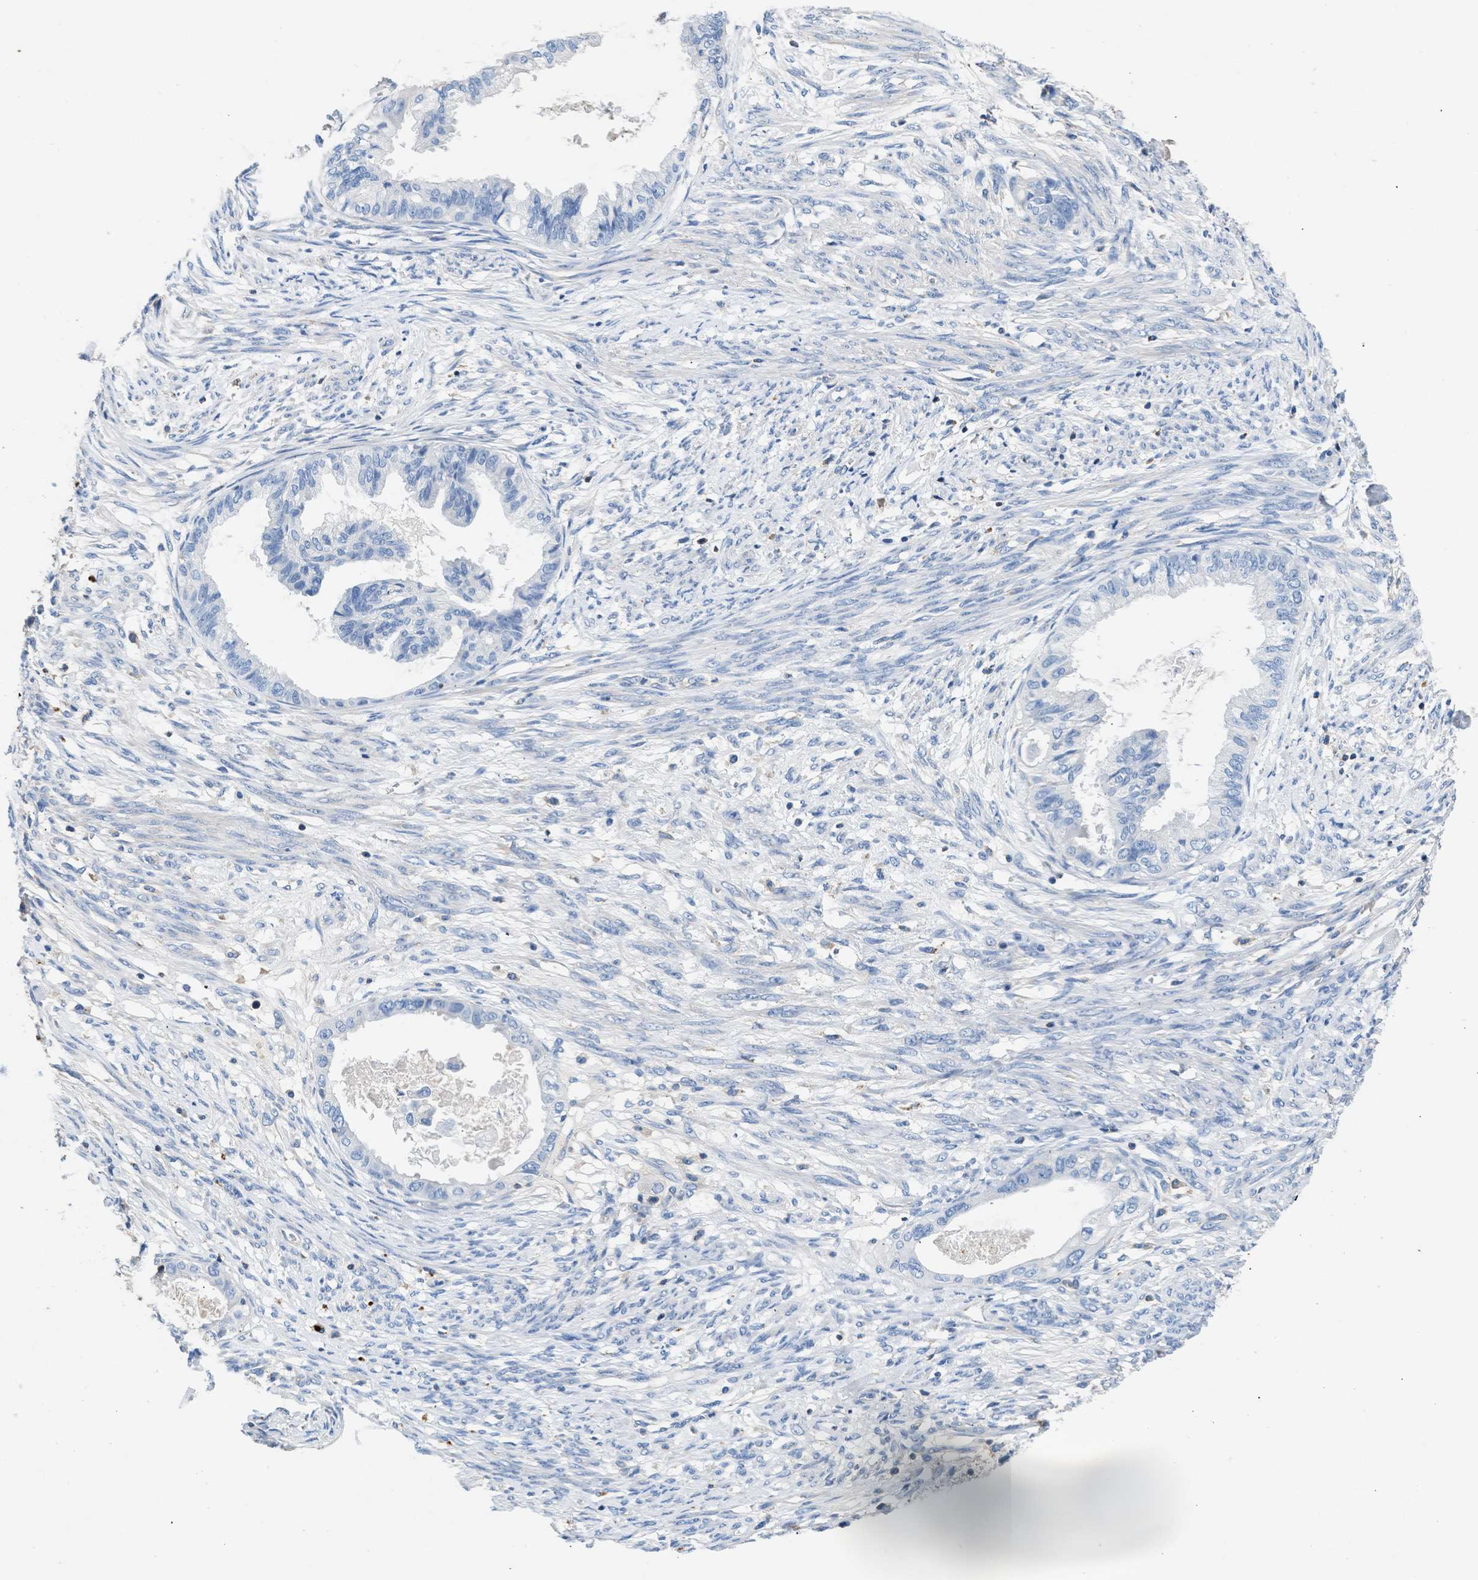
{"staining": {"intensity": "negative", "quantity": "none", "location": "none"}, "tissue": "cervical cancer", "cell_type": "Tumor cells", "image_type": "cancer", "snomed": [{"axis": "morphology", "description": "Normal tissue, NOS"}, {"axis": "morphology", "description": "Adenocarcinoma, NOS"}, {"axis": "topography", "description": "Cervix"}, {"axis": "topography", "description": "Endometrium"}], "caption": "Cervical adenocarcinoma was stained to show a protein in brown. There is no significant positivity in tumor cells.", "gene": "KCNQ4", "patient": {"sex": "female", "age": 86}}